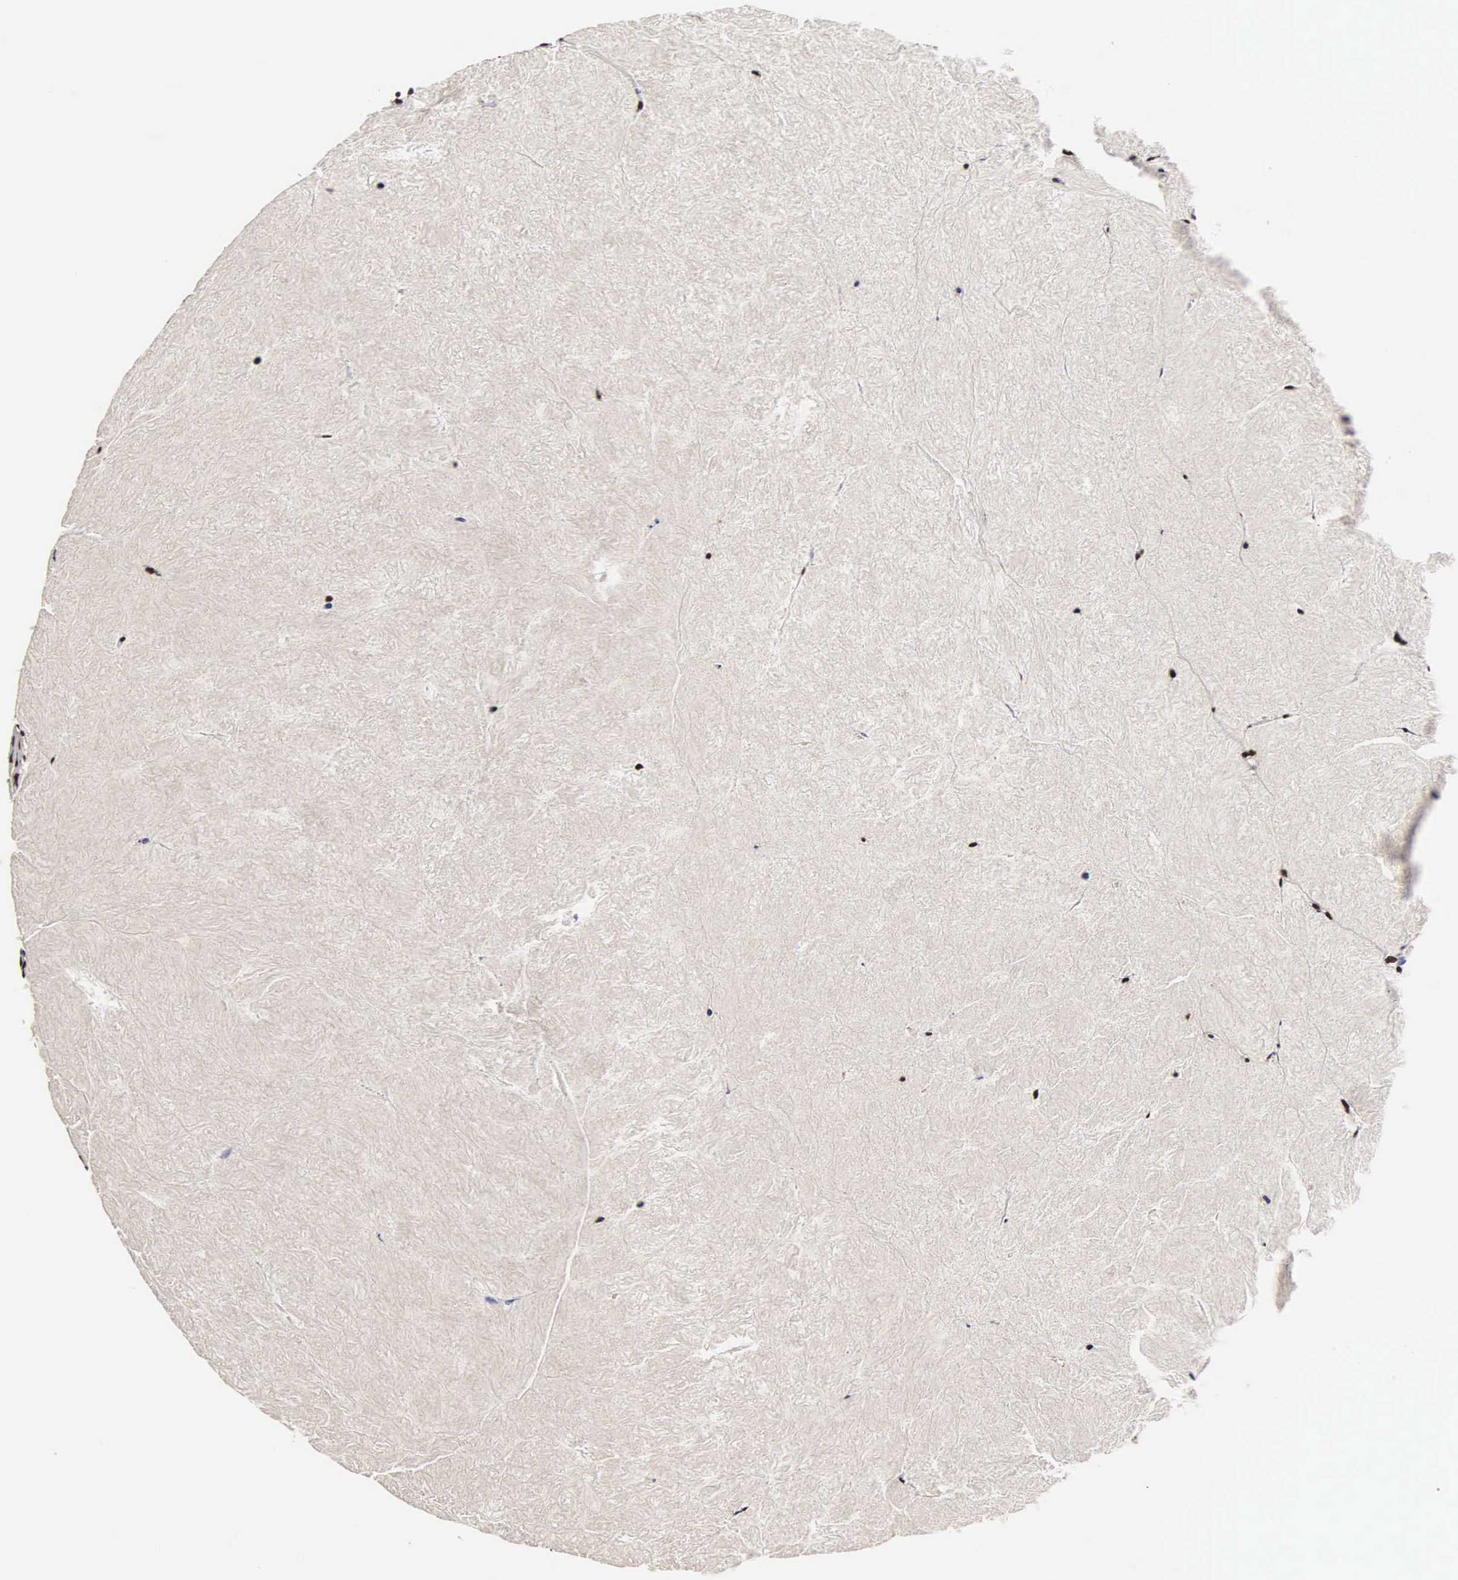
{"staining": {"intensity": "strong", "quantity": ">75%", "location": "nuclear"}, "tissue": "ovary", "cell_type": "Ovarian stroma cells", "image_type": "normal", "snomed": [{"axis": "morphology", "description": "Normal tissue, NOS"}, {"axis": "topography", "description": "Ovary"}], "caption": "A high amount of strong nuclear expression is seen in approximately >75% of ovarian stroma cells in benign ovary.", "gene": "BCL2L2", "patient": {"sex": "female", "age": 53}}